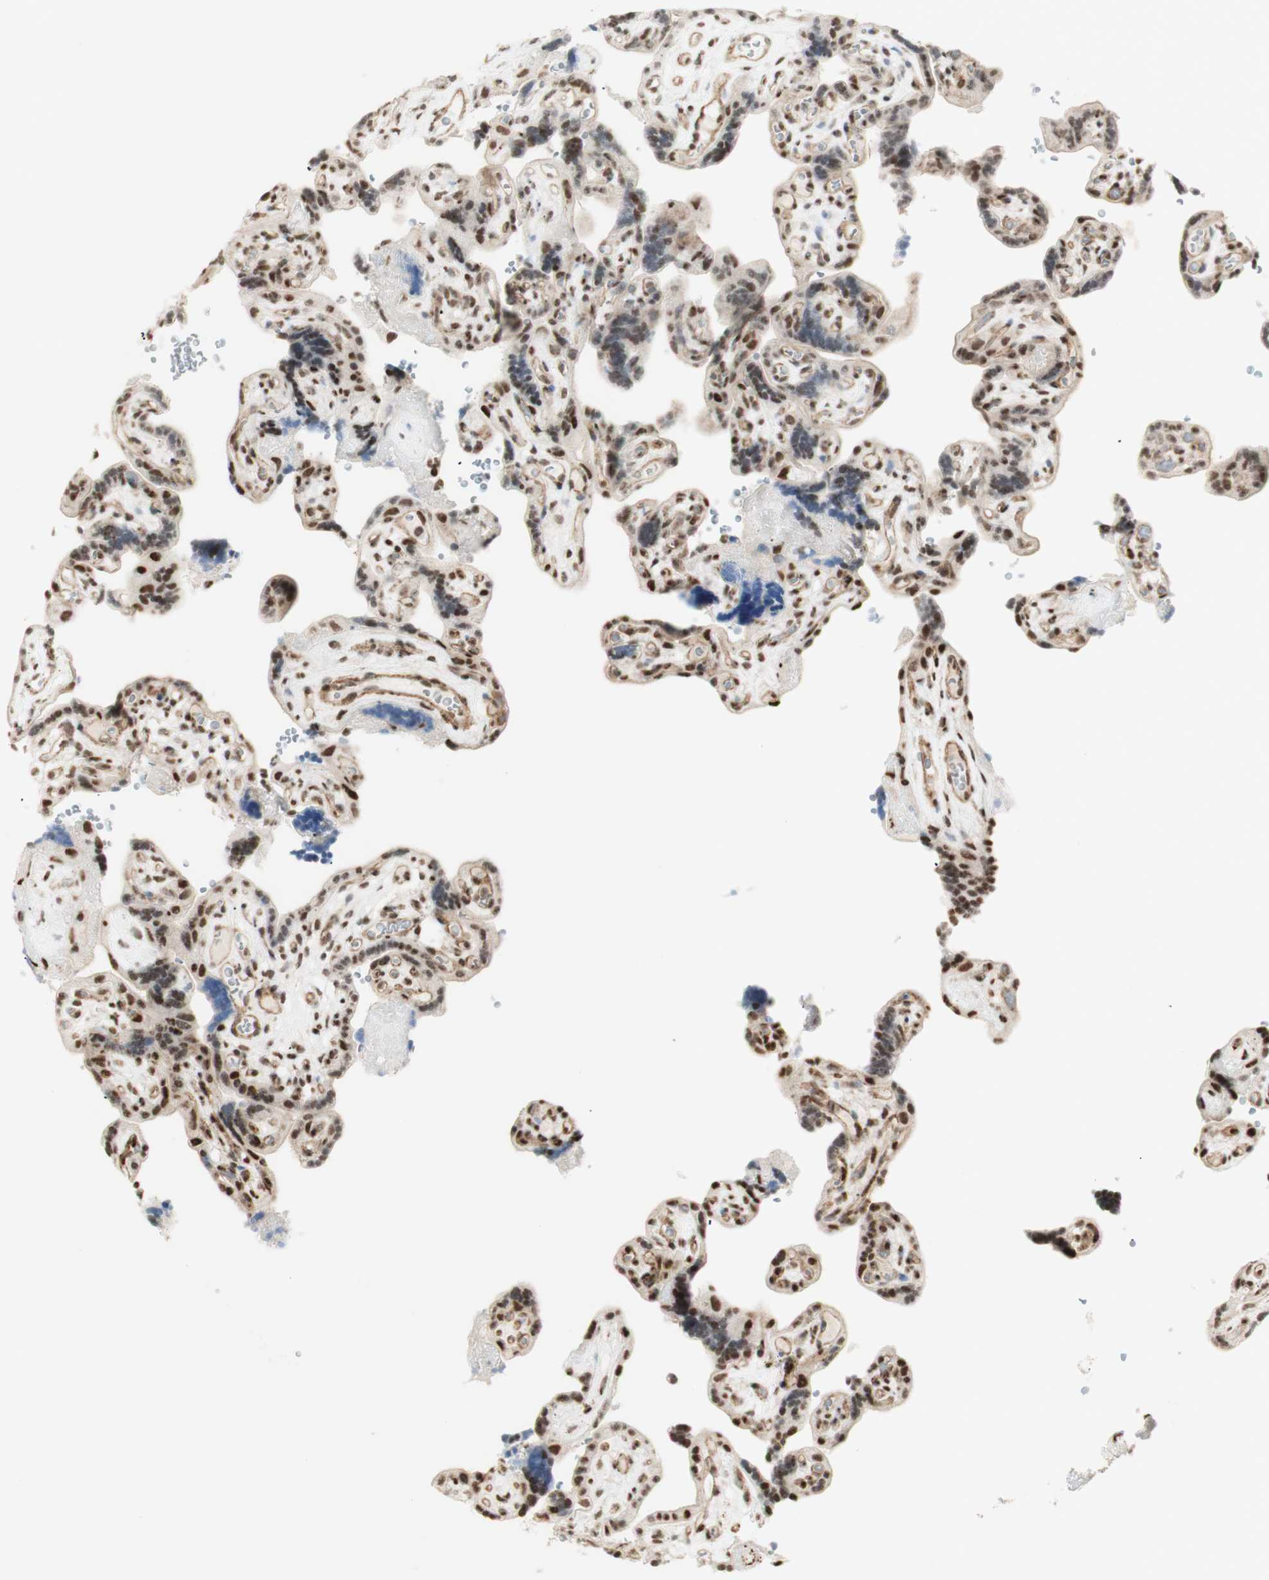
{"staining": {"intensity": "moderate", "quantity": ">75%", "location": "nuclear"}, "tissue": "placenta", "cell_type": "Decidual cells", "image_type": "normal", "snomed": [{"axis": "morphology", "description": "Normal tissue, NOS"}, {"axis": "topography", "description": "Placenta"}], "caption": "Immunohistochemical staining of benign human placenta exhibits >75% levels of moderate nuclear protein positivity in approximately >75% of decidual cells.", "gene": "ZMYM6", "patient": {"sex": "female", "age": 30}}